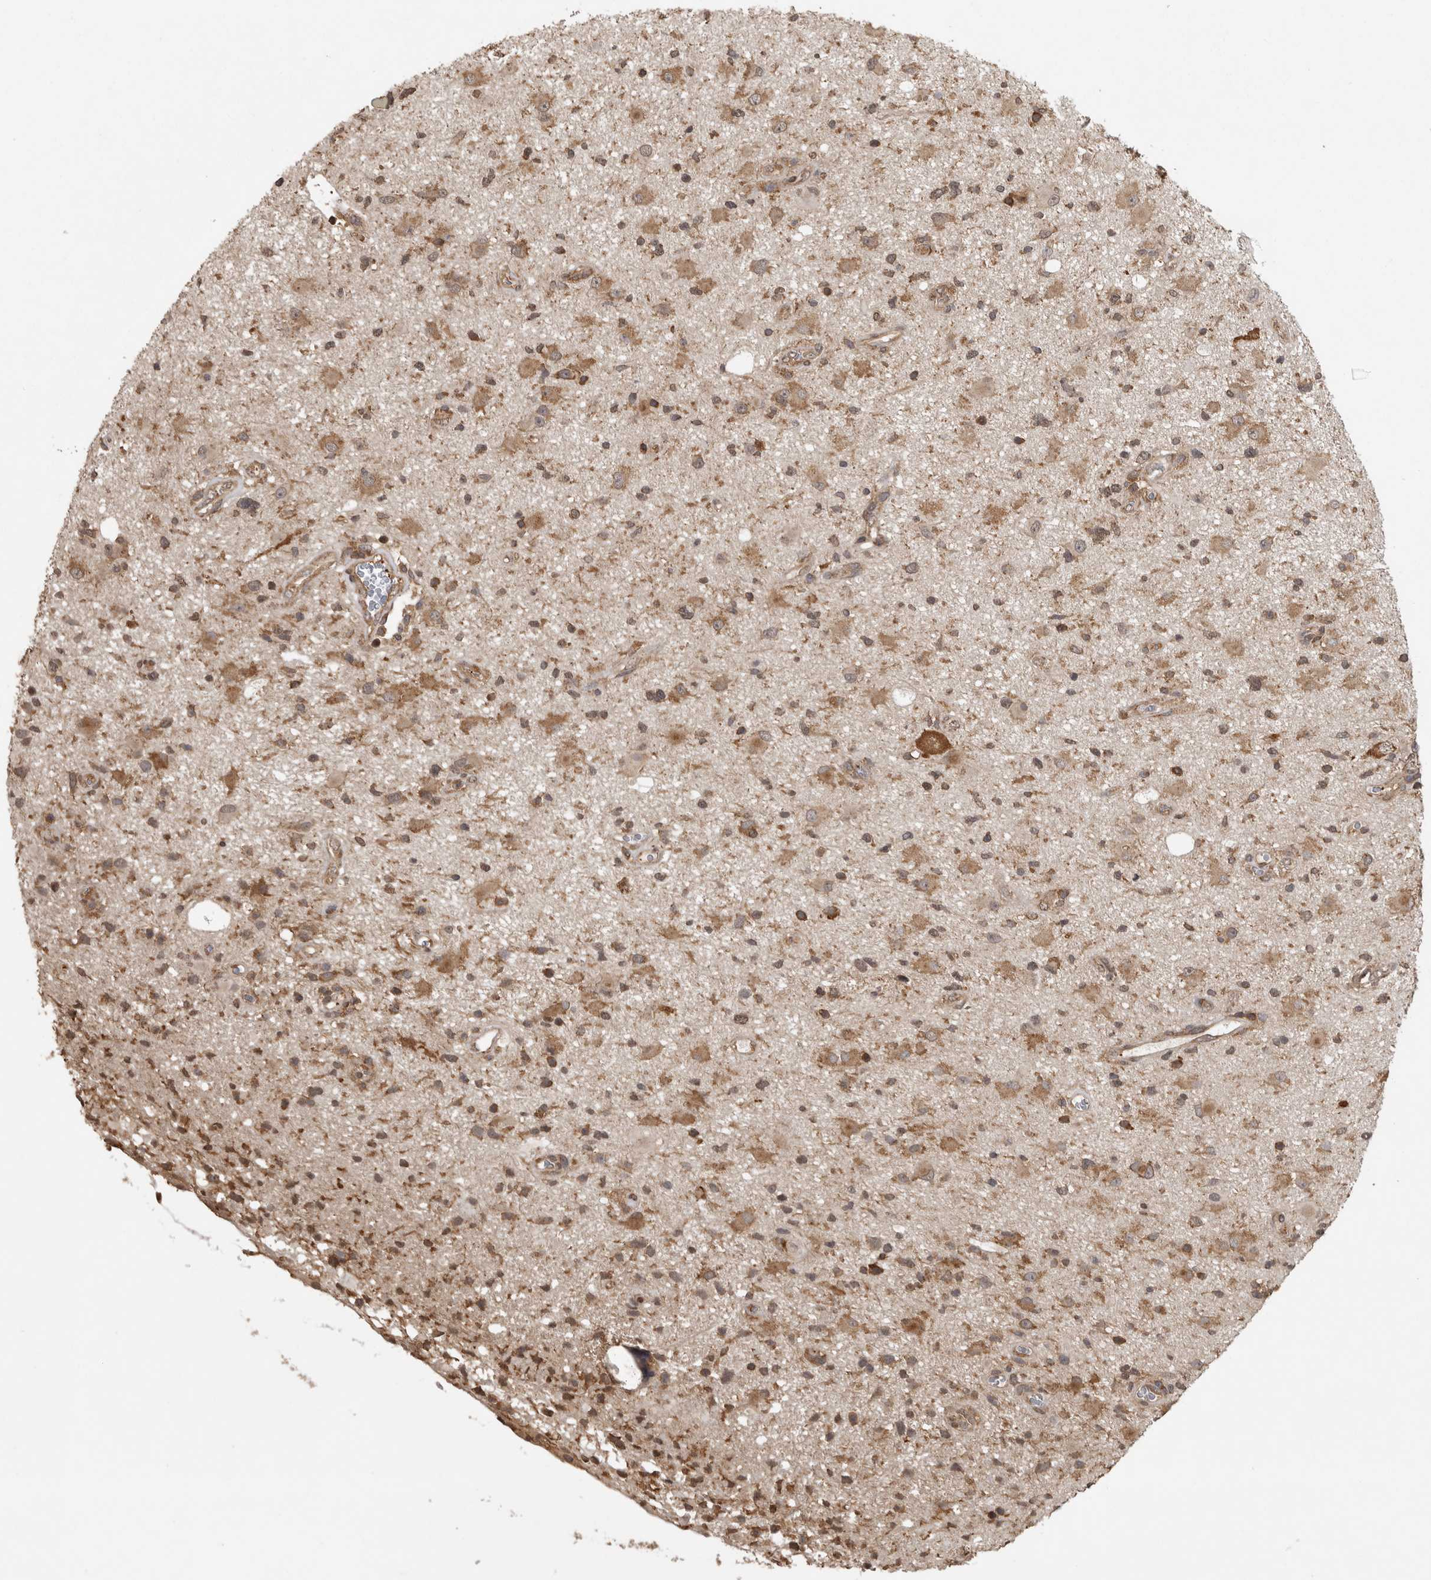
{"staining": {"intensity": "moderate", "quantity": "25%-75%", "location": "cytoplasmic/membranous"}, "tissue": "glioma", "cell_type": "Tumor cells", "image_type": "cancer", "snomed": [{"axis": "morphology", "description": "Glioma, malignant, High grade"}, {"axis": "topography", "description": "Brain"}], "caption": "Moderate cytoplasmic/membranous staining for a protein is present in approximately 25%-75% of tumor cells of malignant glioma (high-grade) using IHC.", "gene": "ATXN2", "patient": {"sex": "male", "age": 33}}